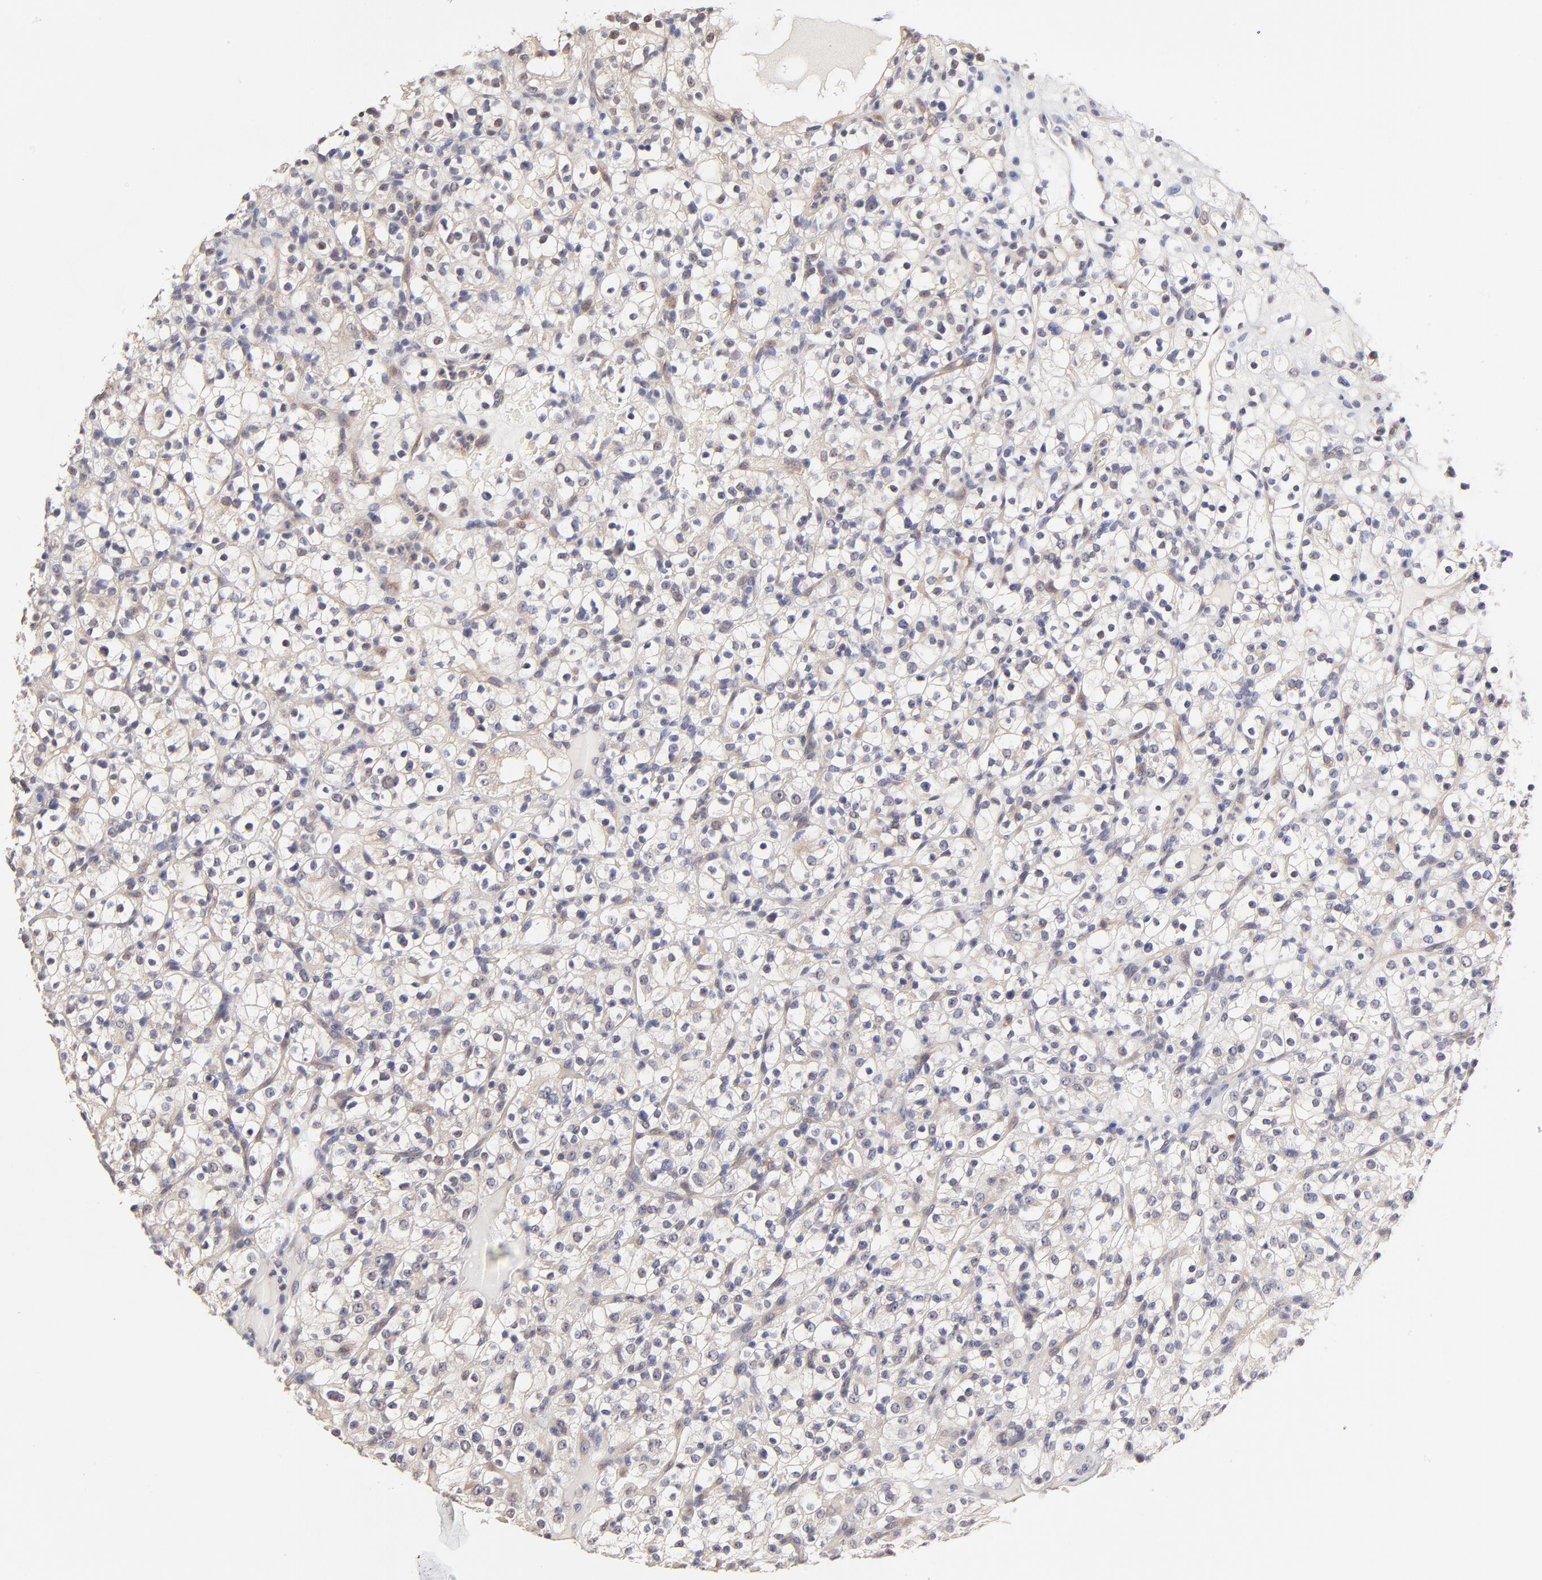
{"staining": {"intensity": "weak", "quantity": "25%-75%", "location": "cytoplasmic/membranous"}, "tissue": "renal cancer", "cell_type": "Tumor cells", "image_type": "cancer", "snomed": [{"axis": "morphology", "description": "Normal tissue, NOS"}, {"axis": "morphology", "description": "Adenocarcinoma, NOS"}, {"axis": "topography", "description": "Kidney"}], "caption": "Renal adenocarcinoma stained for a protein displays weak cytoplasmic/membranous positivity in tumor cells.", "gene": "ZNF10", "patient": {"sex": "female", "age": 72}}